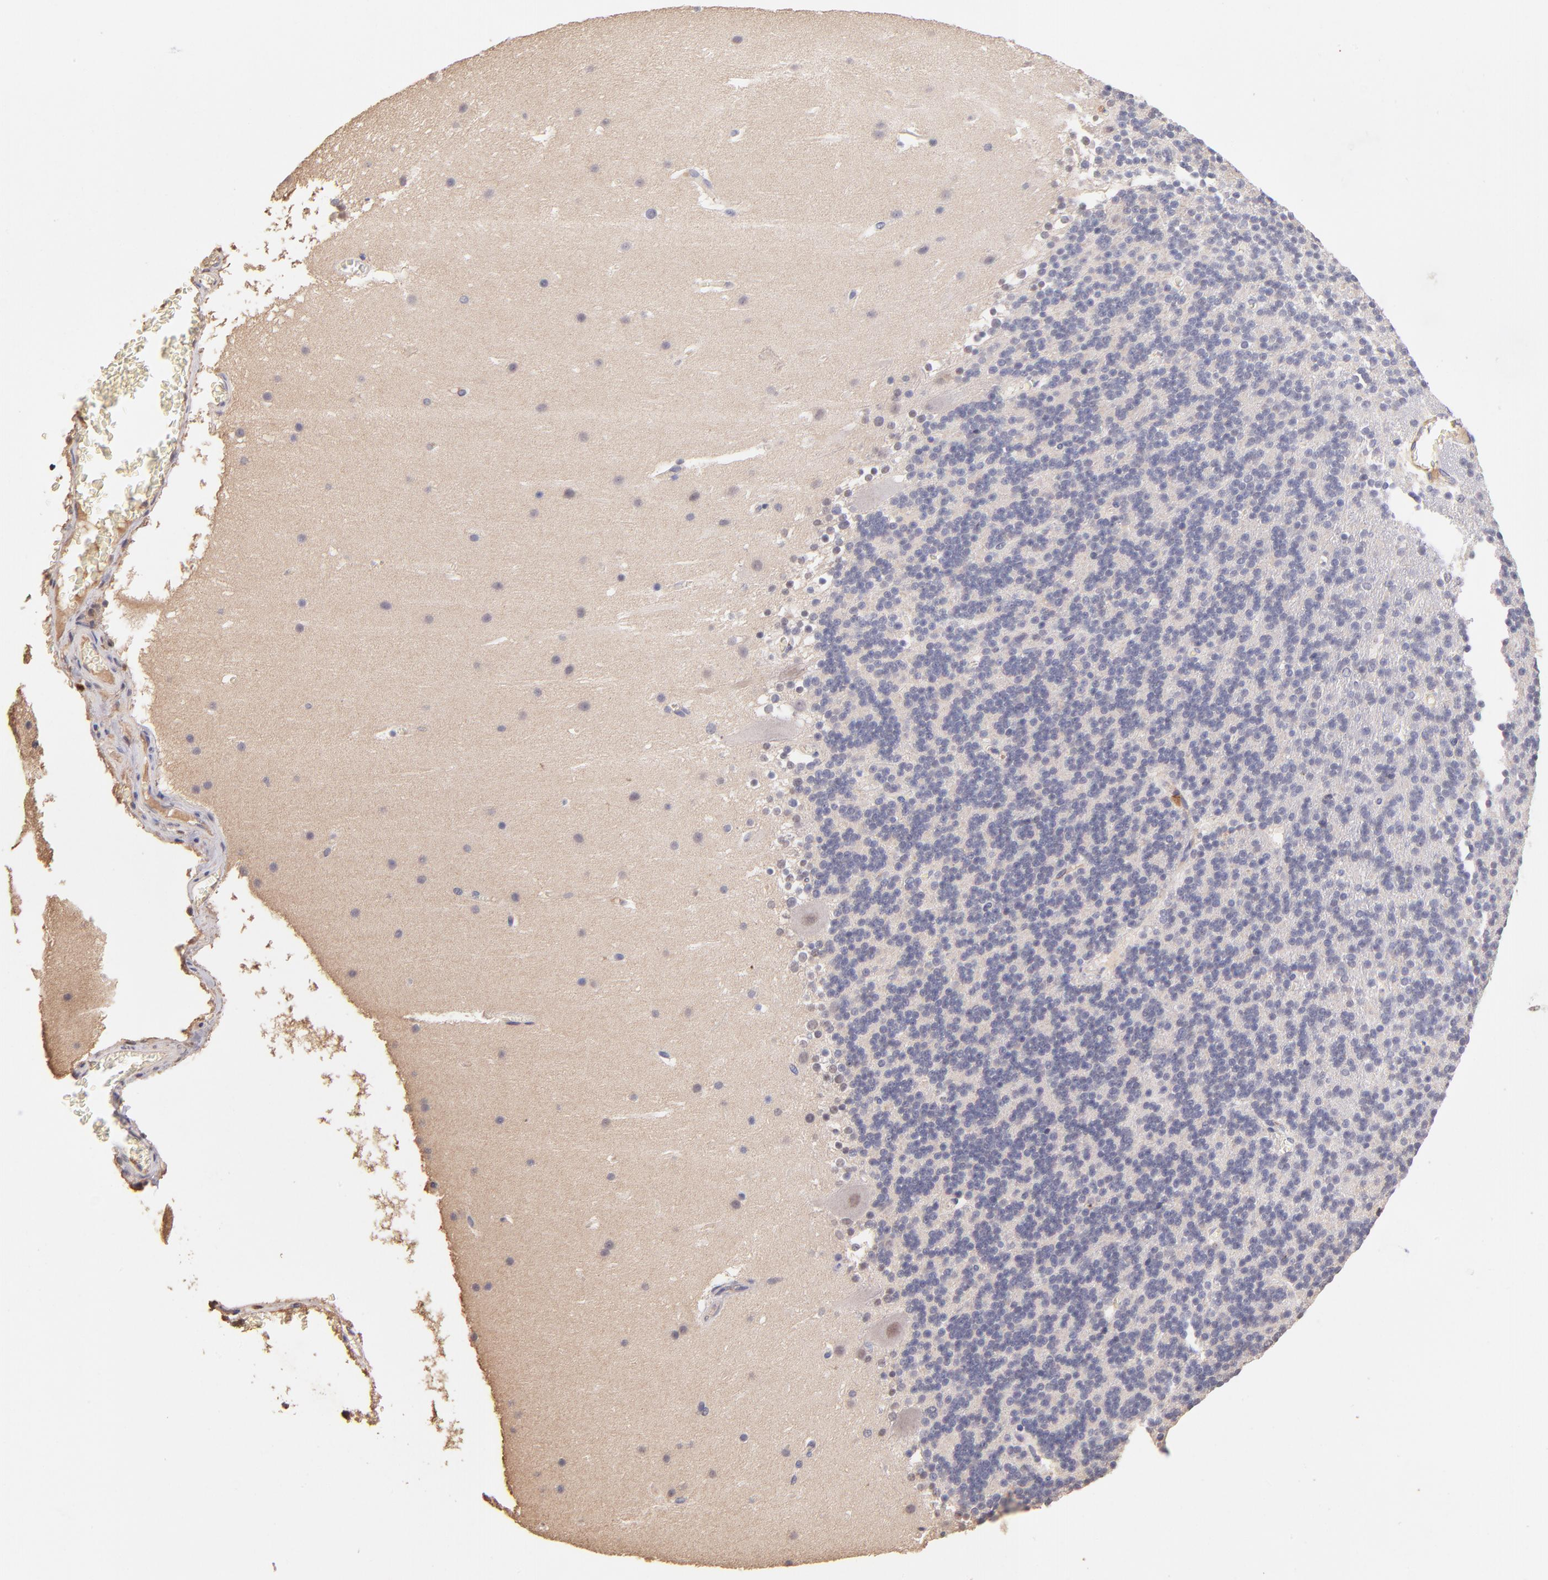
{"staining": {"intensity": "negative", "quantity": "none", "location": "none"}, "tissue": "cerebellum", "cell_type": "Cells in granular layer", "image_type": "normal", "snomed": [{"axis": "morphology", "description": "Normal tissue, NOS"}, {"axis": "topography", "description": "Cerebellum"}], "caption": "DAB immunohistochemical staining of normal human cerebellum exhibits no significant expression in cells in granular layer. Brightfield microscopy of immunohistochemistry stained with DAB (3,3'-diaminobenzidine) (brown) and hematoxylin (blue), captured at high magnification.", "gene": "RNASEL", "patient": {"sex": "male", "age": 45}}